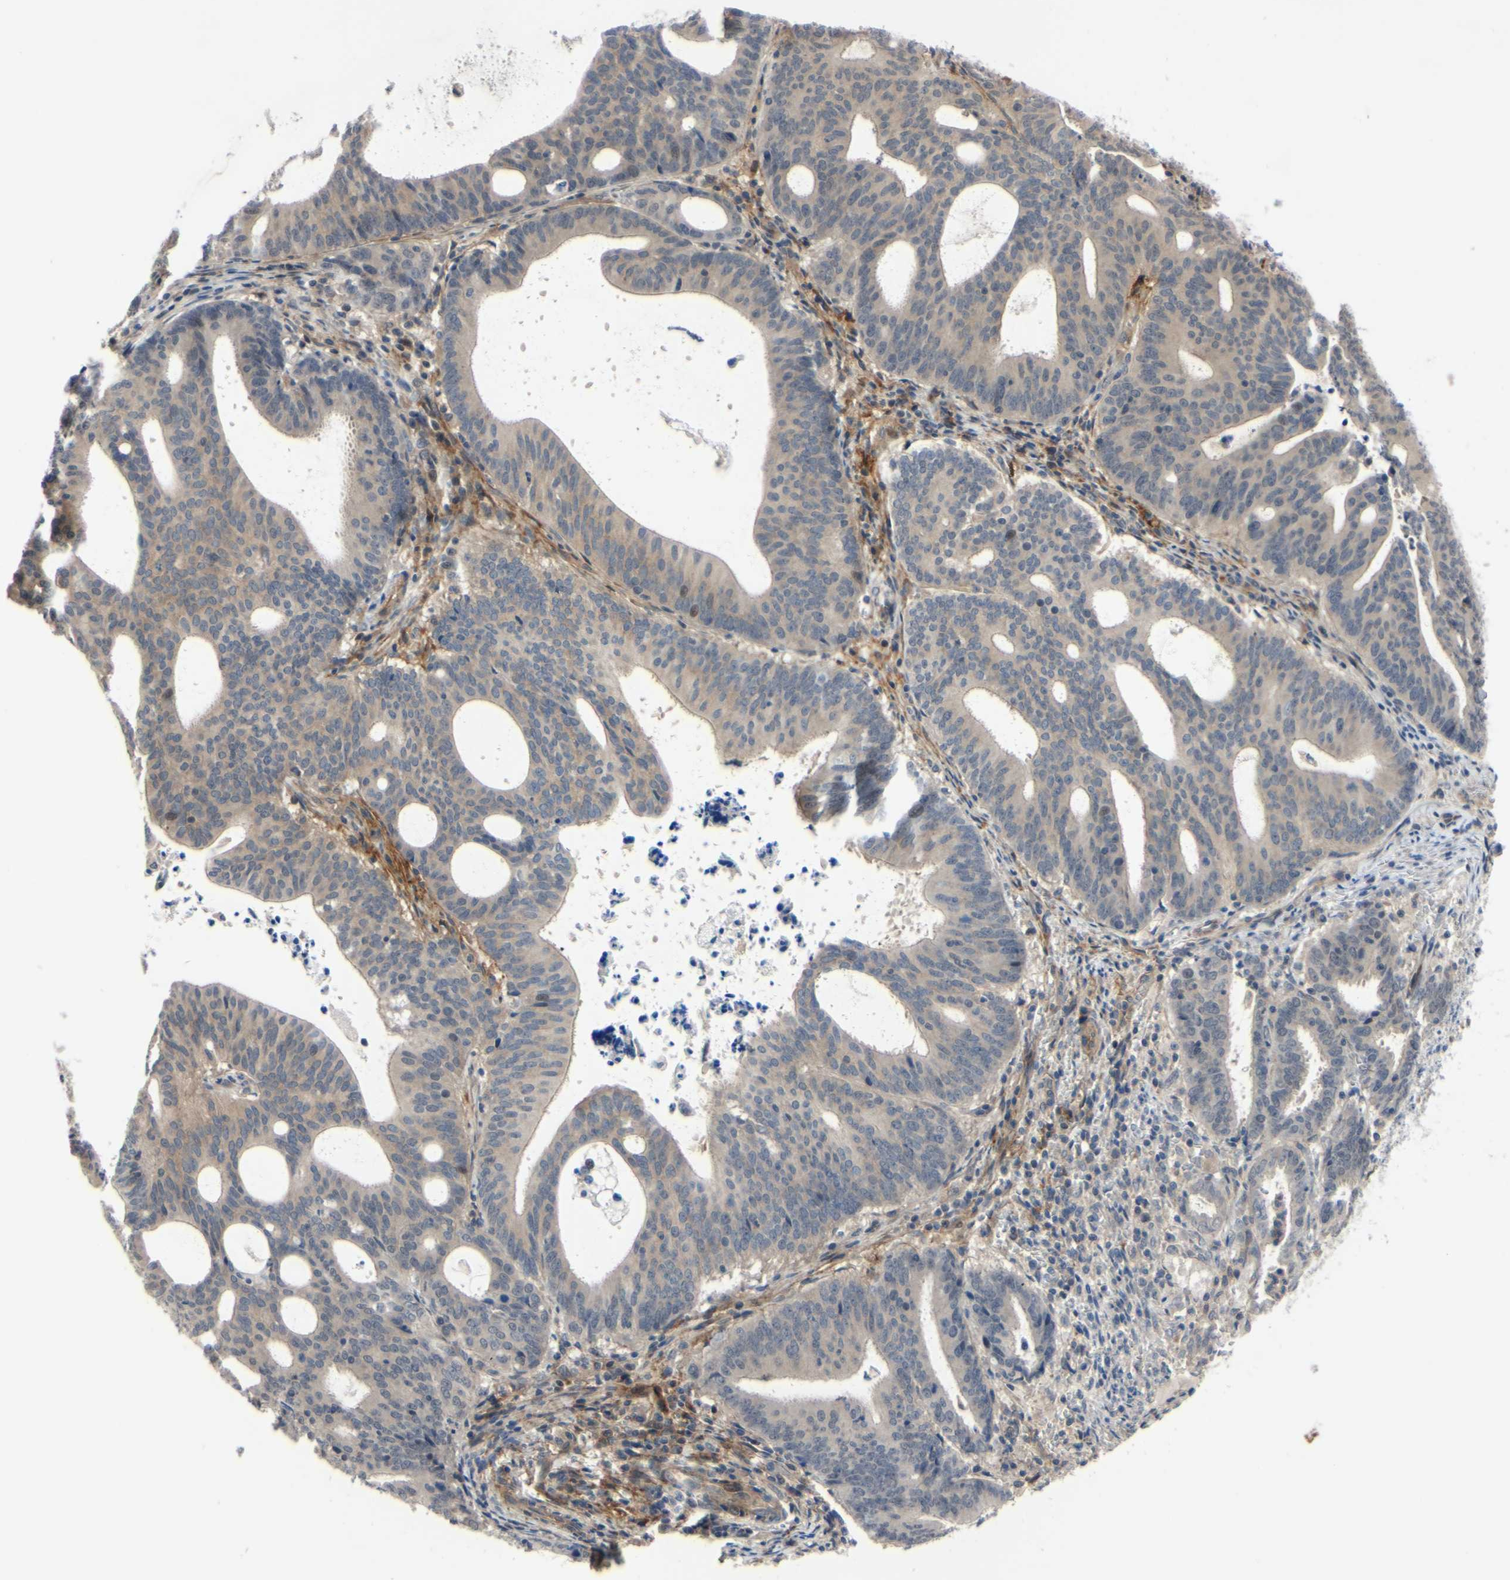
{"staining": {"intensity": "moderate", "quantity": ">75%", "location": "cytoplasmic/membranous"}, "tissue": "endometrial cancer", "cell_type": "Tumor cells", "image_type": "cancer", "snomed": [{"axis": "morphology", "description": "Adenocarcinoma, NOS"}, {"axis": "topography", "description": "Uterus"}], "caption": "Brown immunohistochemical staining in endometrial cancer (adenocarcinoma) shows moderate cytoplasmic/membranous expression in about >75% of tumor cells.", "gene": "COMMD9", "patient": {"sex": "female", "age": 83}}